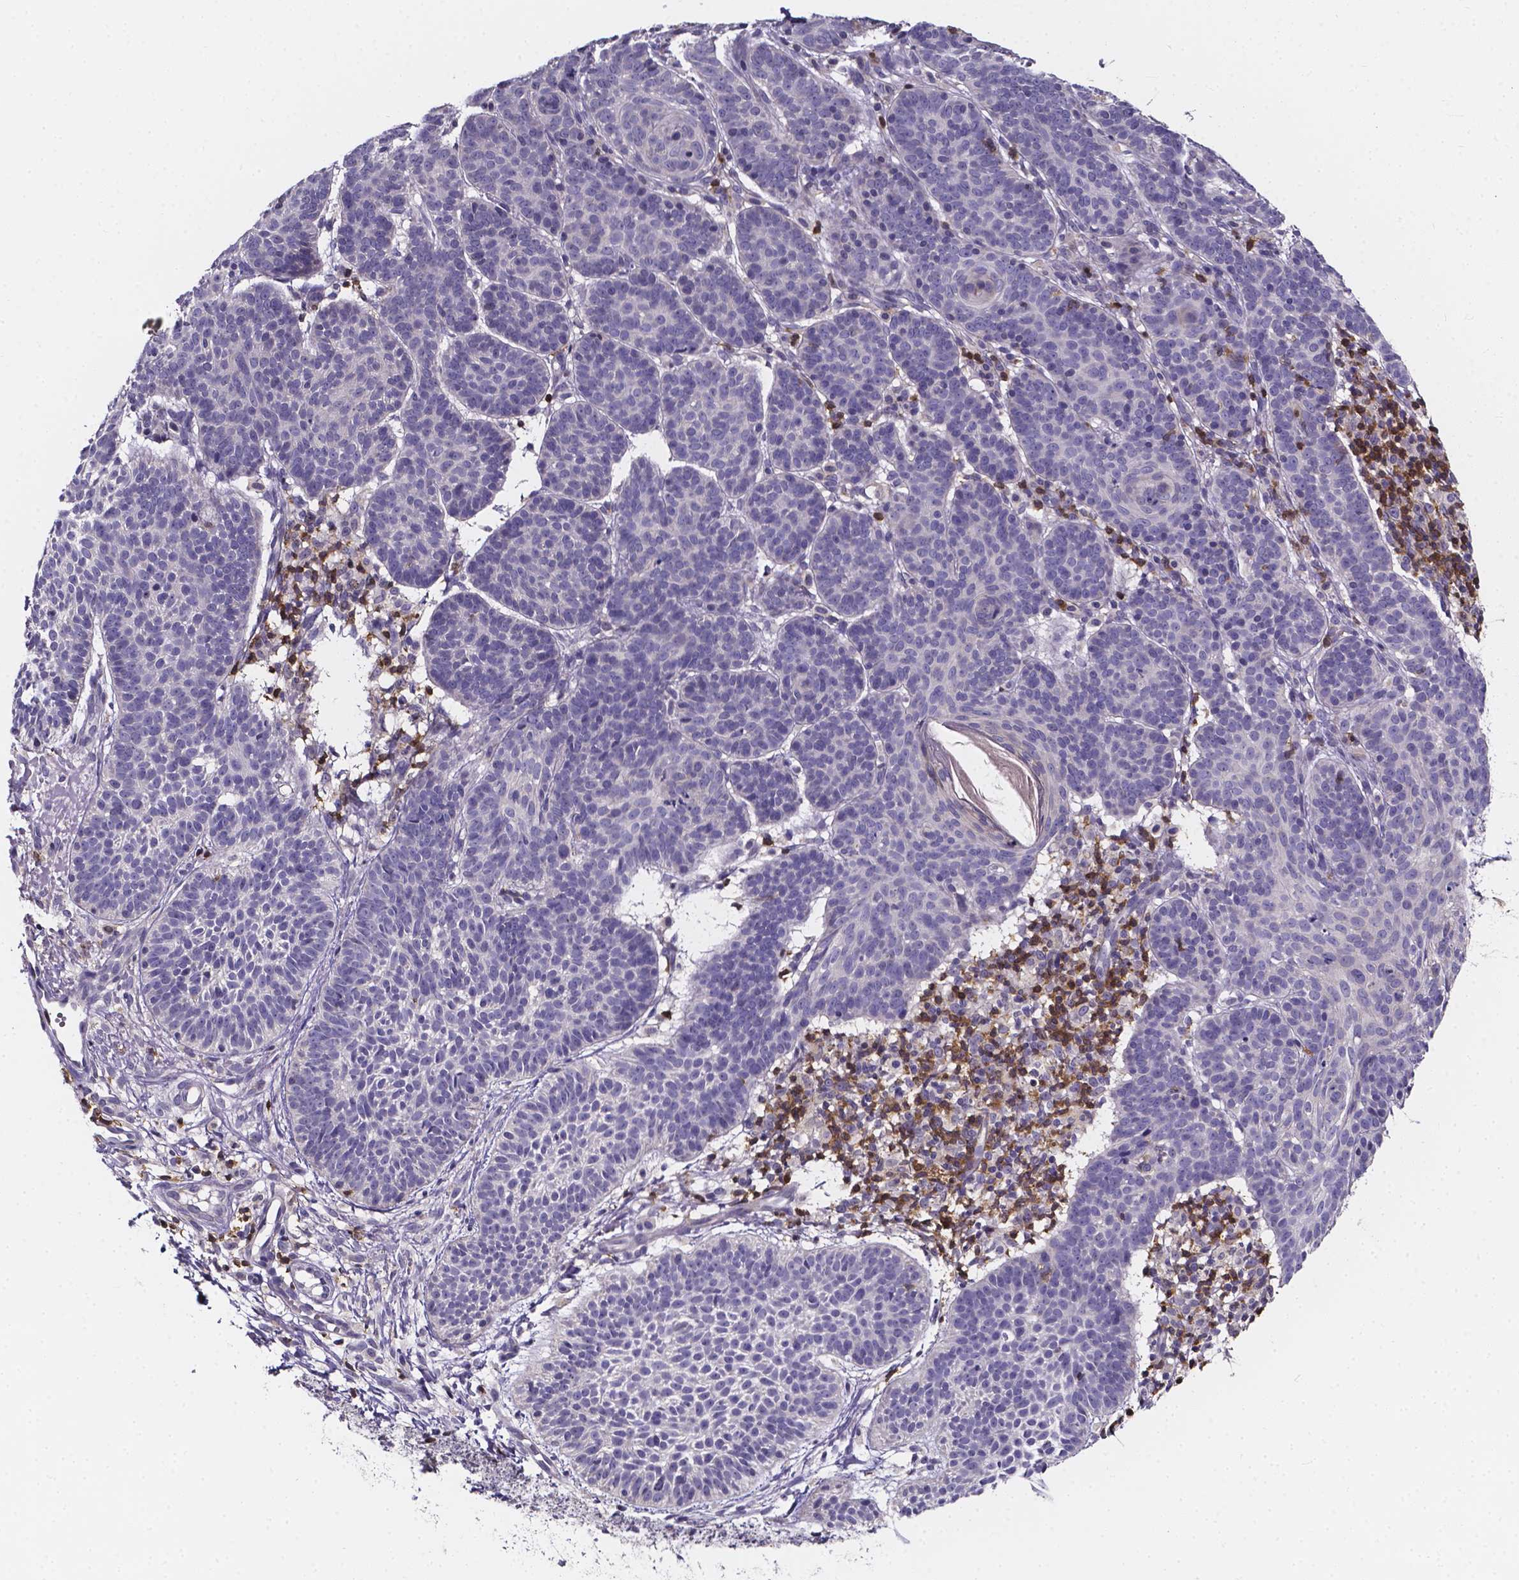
{"staining": {"intensity": "negative", "quantity": "none", "location": "none"}, "tissue": "skin cancer", "cell_type": "Tumor cells", "image_type": "cancer", "snomed": [{"axis": "morphology", "description": "Basal cell carcinoma"}, {"axis": "topography", "description": "Skin"}], "caption": "DAB (3,3'-diaminobenzidine) immunohistochemical staining of skin basal cell carcinoma shows no significant staining in tumor cells.", "gene": "THEMIS", "patient": {"sex": "male", "age": 72}}